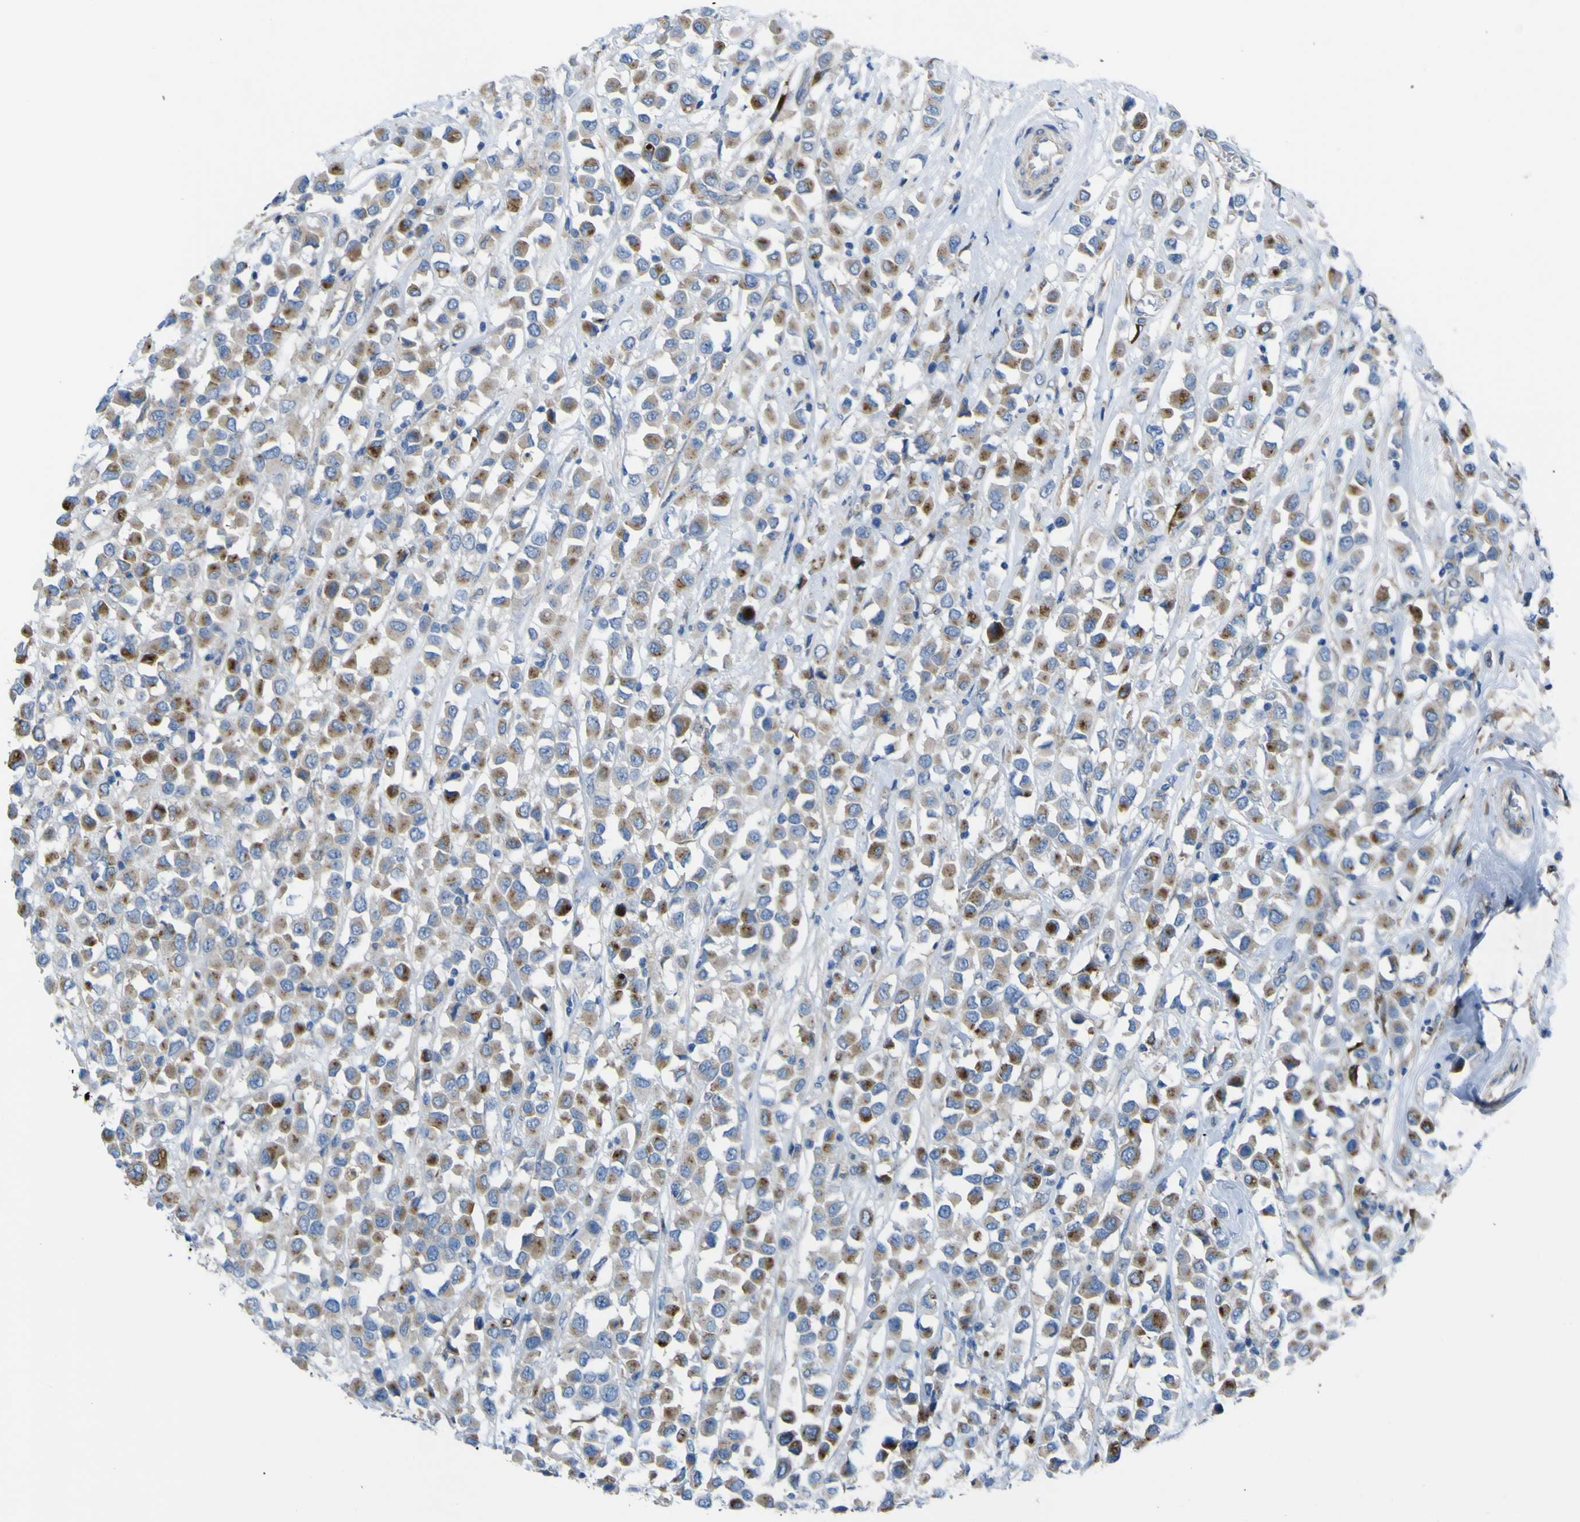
{"staining": {"intensity": "moderate", "quantity": ">75%", "location": "cytoplasmic/membranous"}, "tissue": "breast cancer", "cell_type": "Tumor cells", "image_type": "cancer", "snomed": [{"axis": "morphology", "description": "Duct carcinoma"}, {"axis": "topography", "description": "Breast"}], "caption": "The histopathology image displays immunohistochemical staining of breast intraductal carcinoma. There is moderate cytoplasmic/membranous positivity is identified in approximately >75% of tumor cells.", "gene": "CST3", "patient": {"sex": "female", "age": 61}}